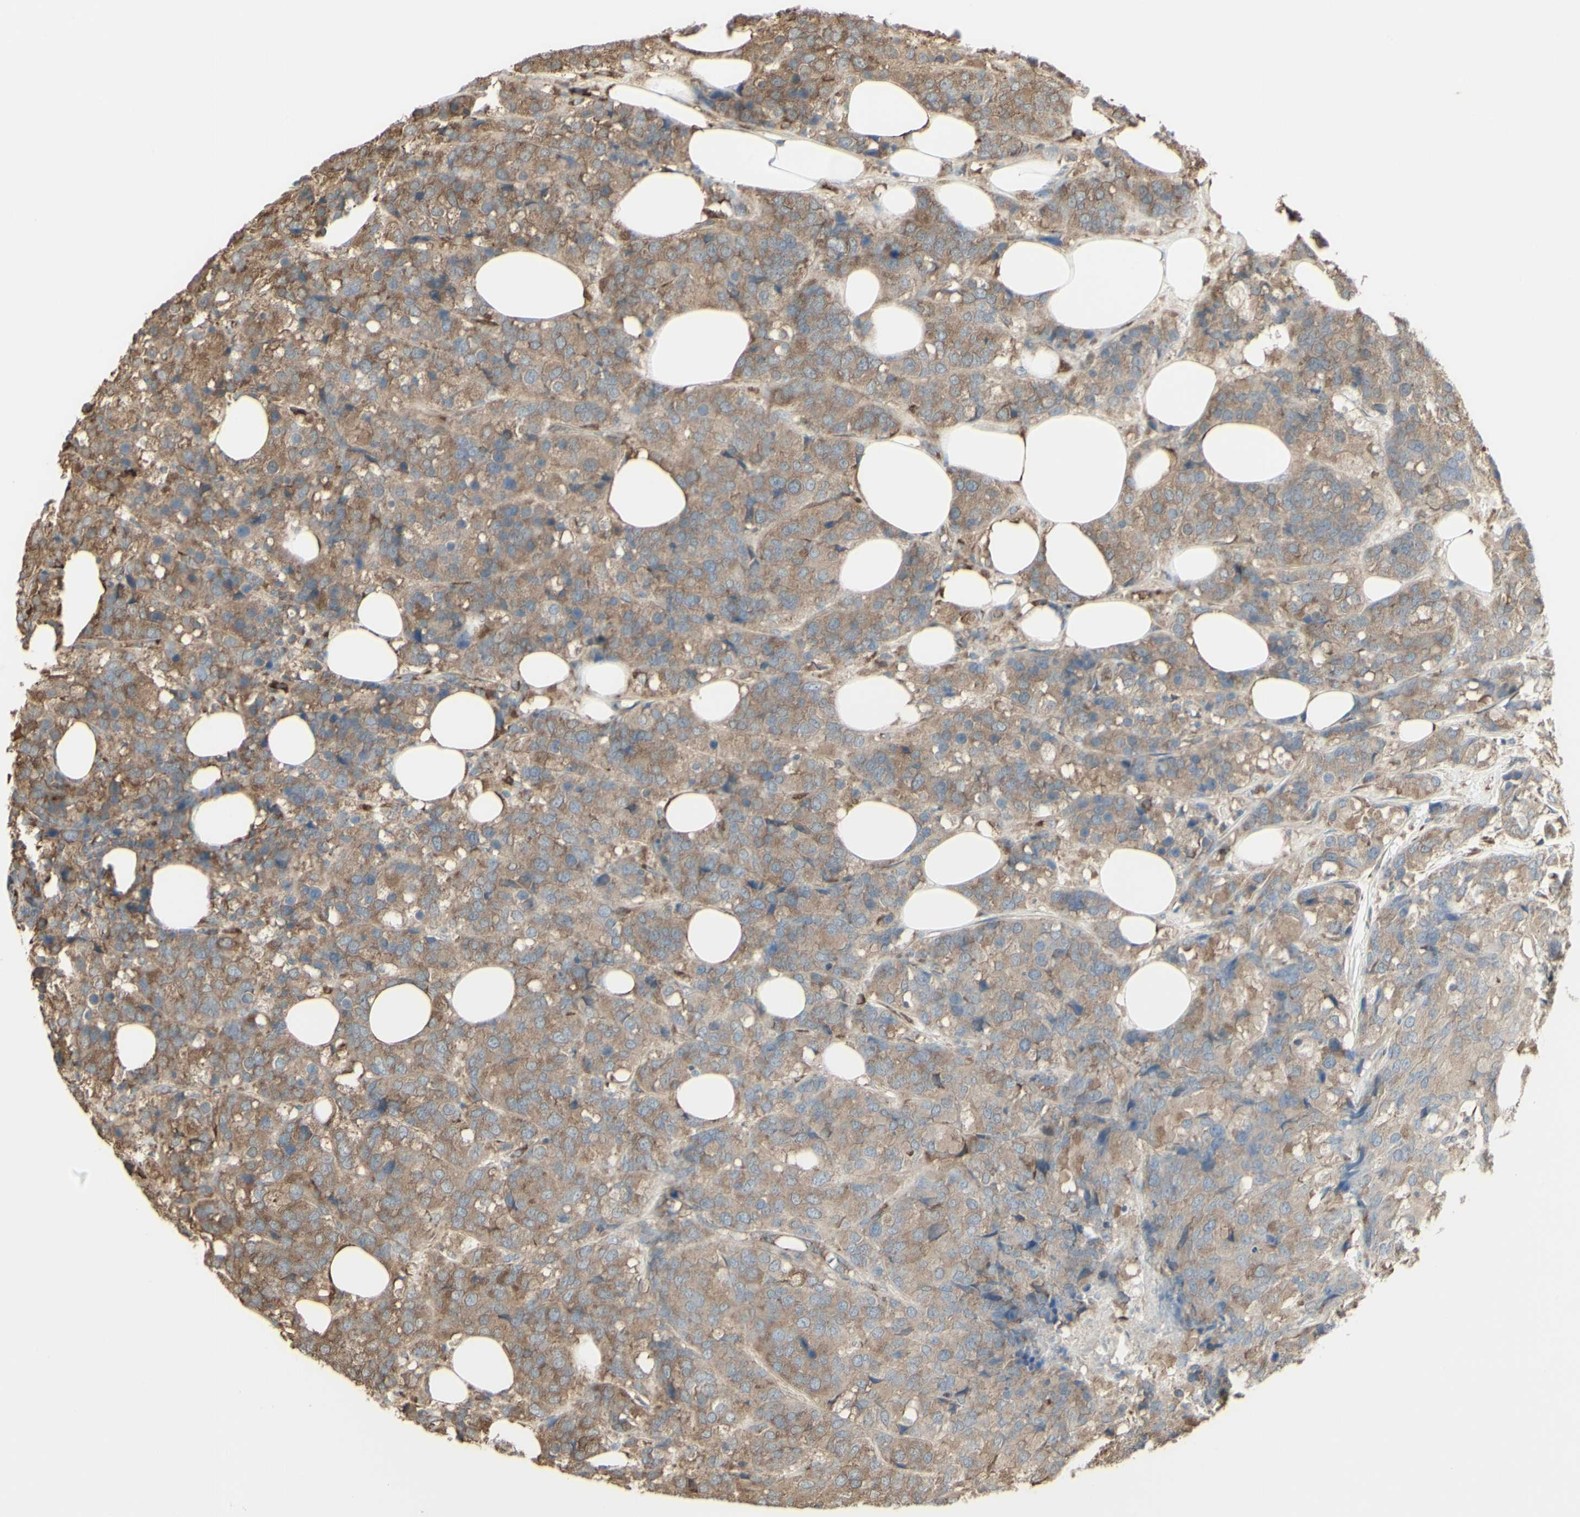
{"staining": {"intensity": "weak", "quantity": ">75%", "location": "cytoplasmic/membranous"}, "tissue": "breast cancer", "cell_type": "Tumor cells", "image_type": "cancer", "snomed": [{"axis": "morphology", "description": "Lobular carcinoma"}, {"axis": "topography", "description": "Breast"}], "caption": "Weak cytoplasmic/membranous positivity for a protein is present in approximately >75% of tumor cells of breast lobular carcinoma using immunohistochemistry.", "gene": "EEF1B2", "patient": {"sex": "female", "age": 59}}